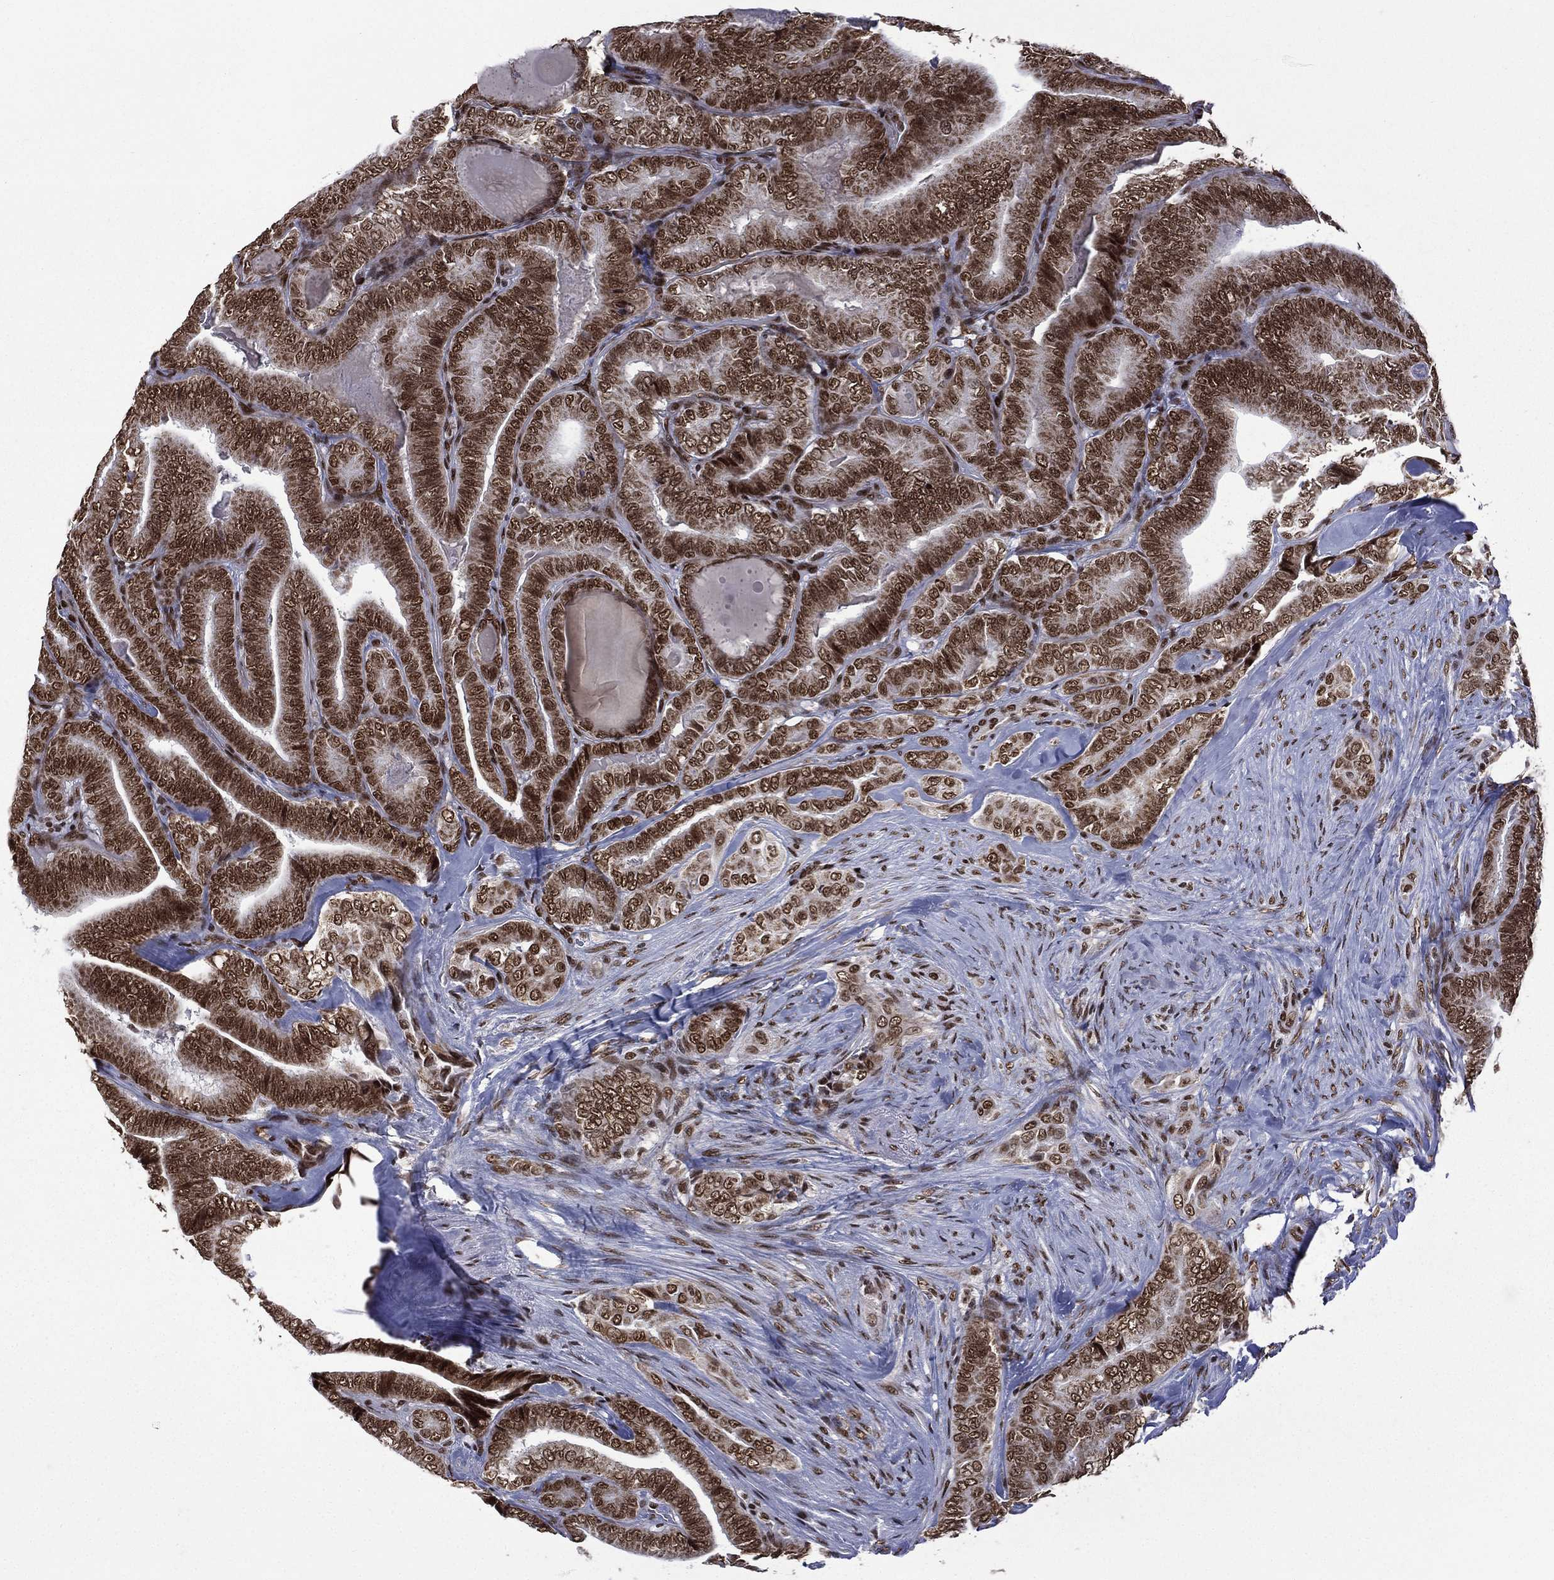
{"staining": {"intensity": "strong", "quantity": ">75%", "location": "nuclear"}, "tissue": "thyroid cancer", "cell_type": "Tumor cells", "image_type": "cancer", "snomed": [{"axis": "morphology", "description": "Papillary adenocarcinoma, NOS"}, {"axis": "topography", "description": "Thyroid gland"}], "caption": "This micrograph exhibits IHC staining of thyroid cancer (papillary adenocarcinoma), with high strong nuclear positivity in approximately >75% of tumor cells.", "gene": "C5orf24", "patient": {"sex": "male", "age": 61}}